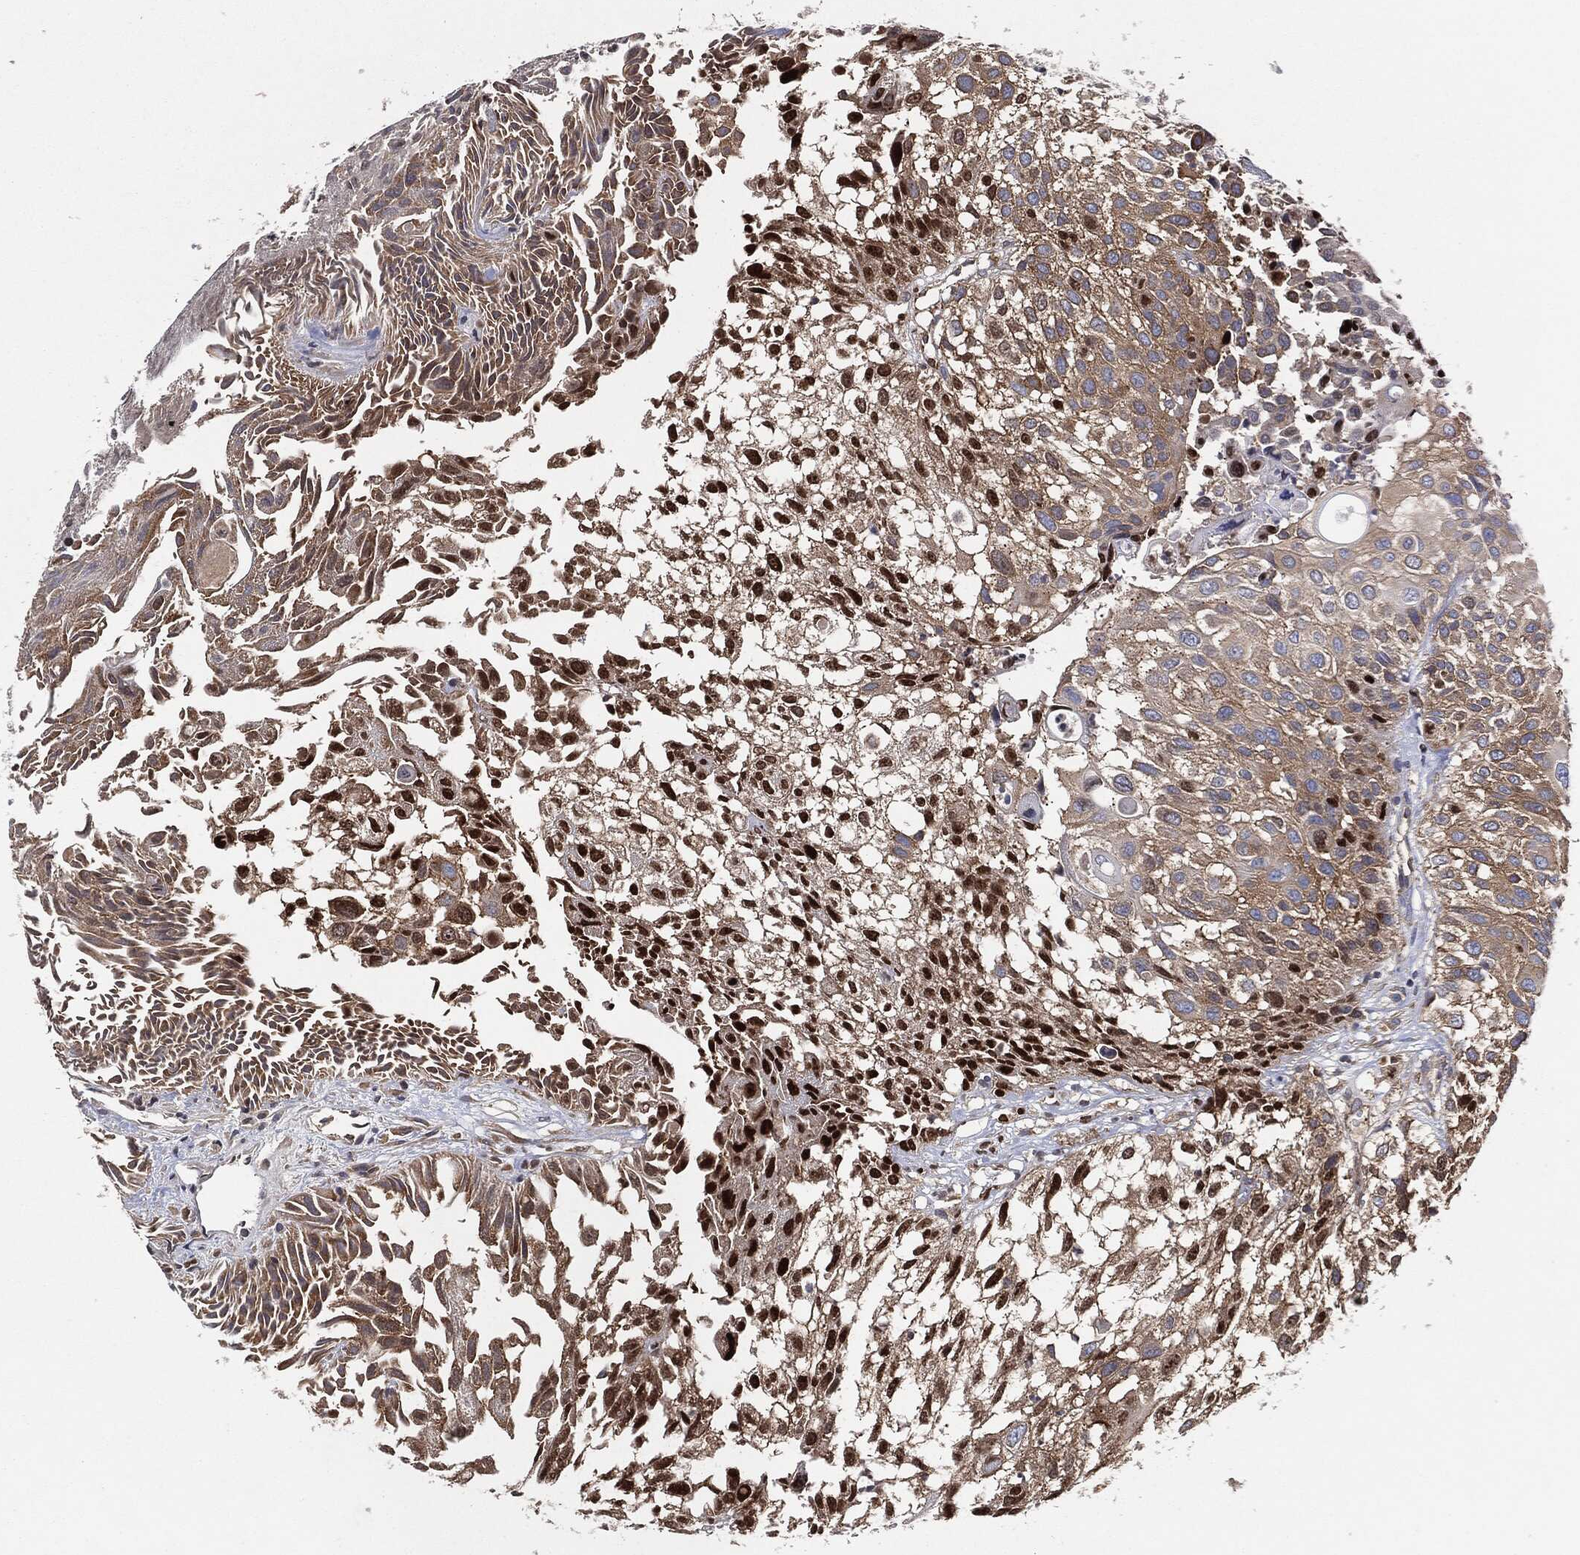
{"staining": {"intensity": "weak", "quantity": "25%-75%", "location": "cytoplasmic/membranous"}, "tissue": "urothelial cancer", "cell_type": "Tumor cells", "image_type": "cancer", "snomed": [{"axis": "morphology", "description": "Urothelial carcinoma, High grade"}, {"axis": "topography", "description": "Urinary bladder"}], "caption": "Human high-grade urothelial carcinoma stained for a protein (brown) demonstrates weak cytoplasmic/membranous positive expression in about 25%-75% of tumor cells.", "gene": "EIF2S2", "patient": {"sex": "female", "age": 79}}